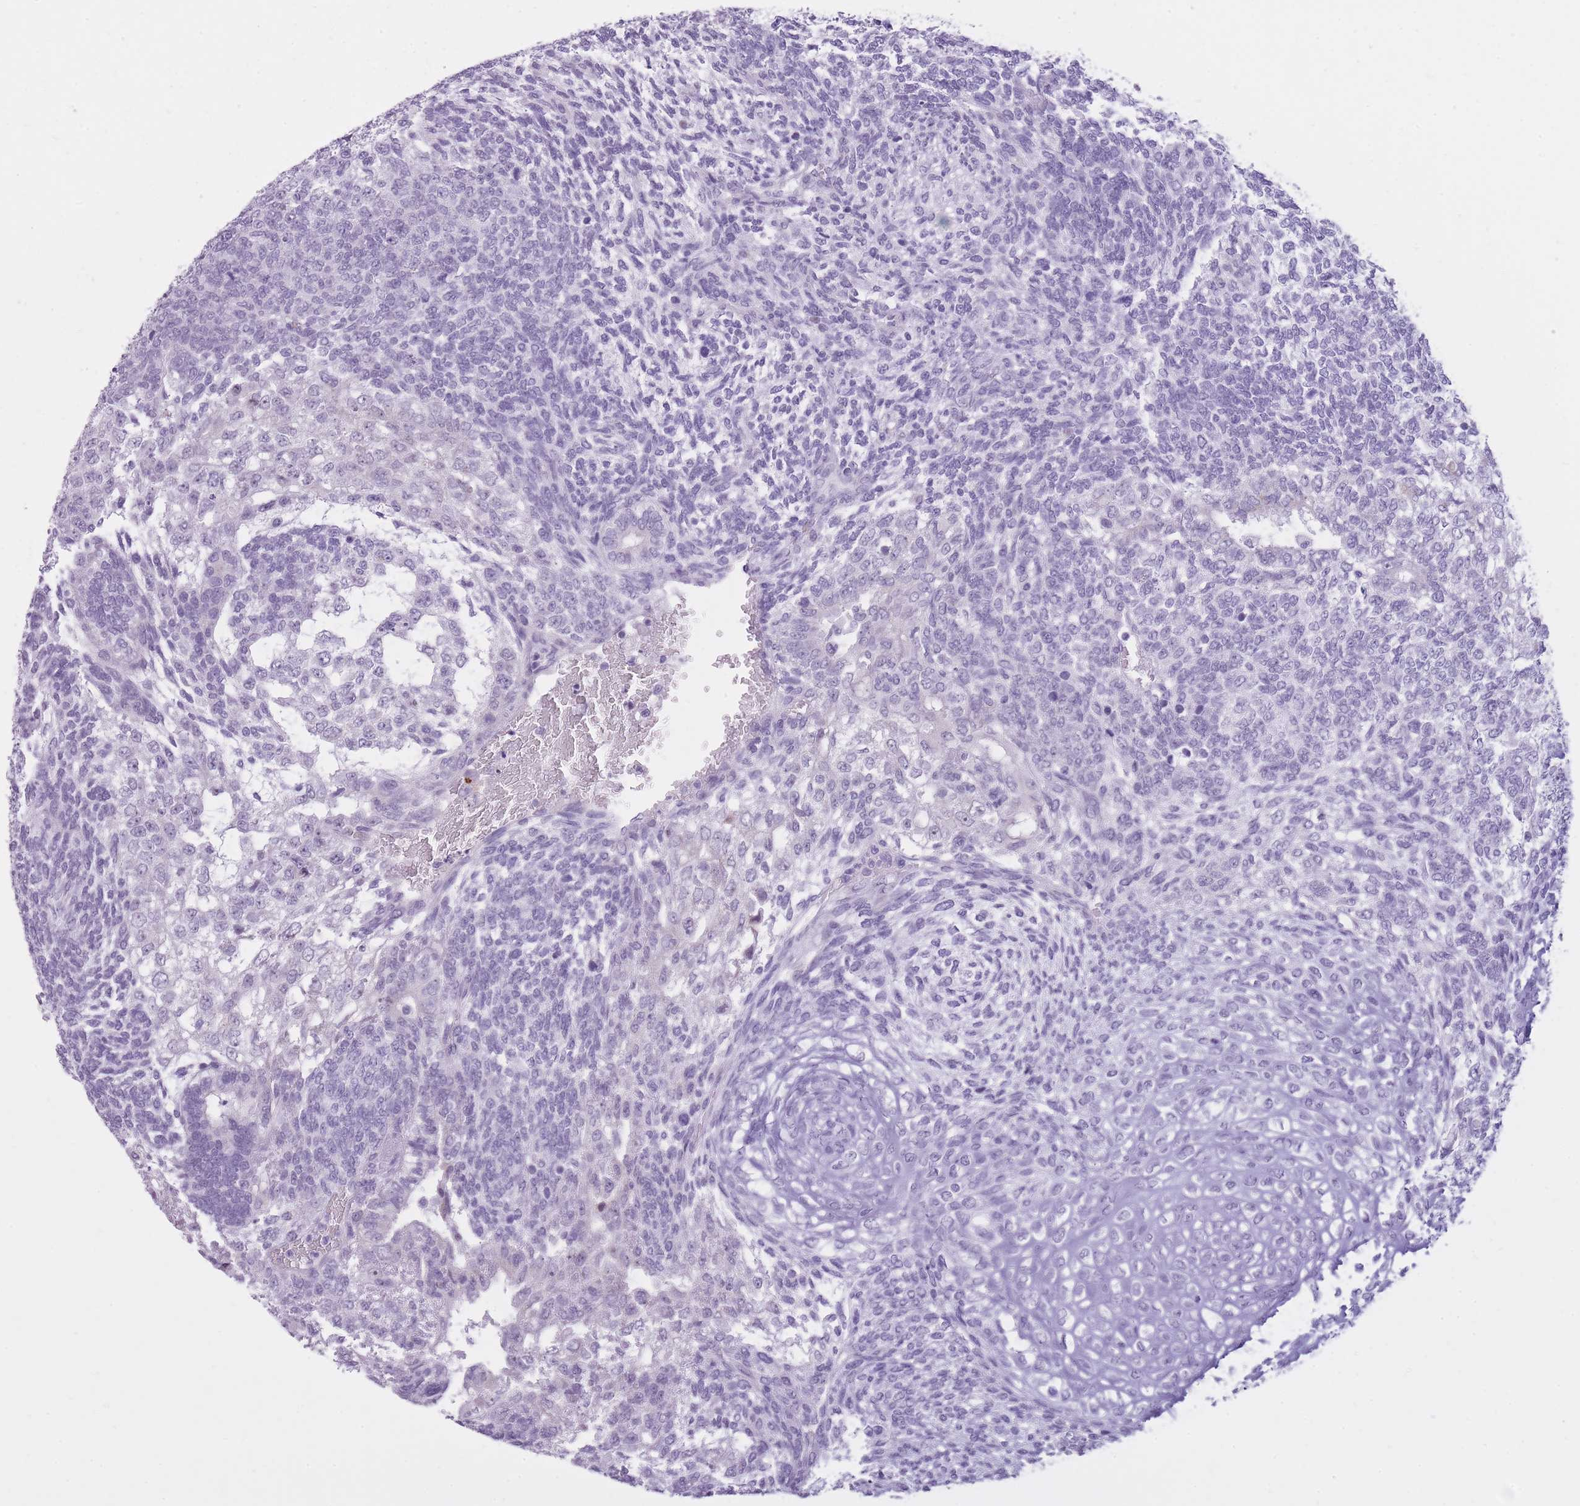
{"staining": {"intensity": "negative", "quantity": "none", "location": "none"}, "tissue": "testis cancer", "cell_type": "Tumor cells", "image_type": "cancer", "snomed": [{"axis": "morphology", "description": "Carcinoma, Embryonal, NOS"}, {"axis": "topography", "description": "Testis"}], "caption": "High power microscopy histopathology image of an immunohistochemistry photomicrograph of testis cancer, revealing no significant staining in tumor cells. (Immunohistochemistry (ihc), brightfield microscopy, high magnification).", "gene": "GOLGA6D", "patient": {"sex": "male", "age": 23}}